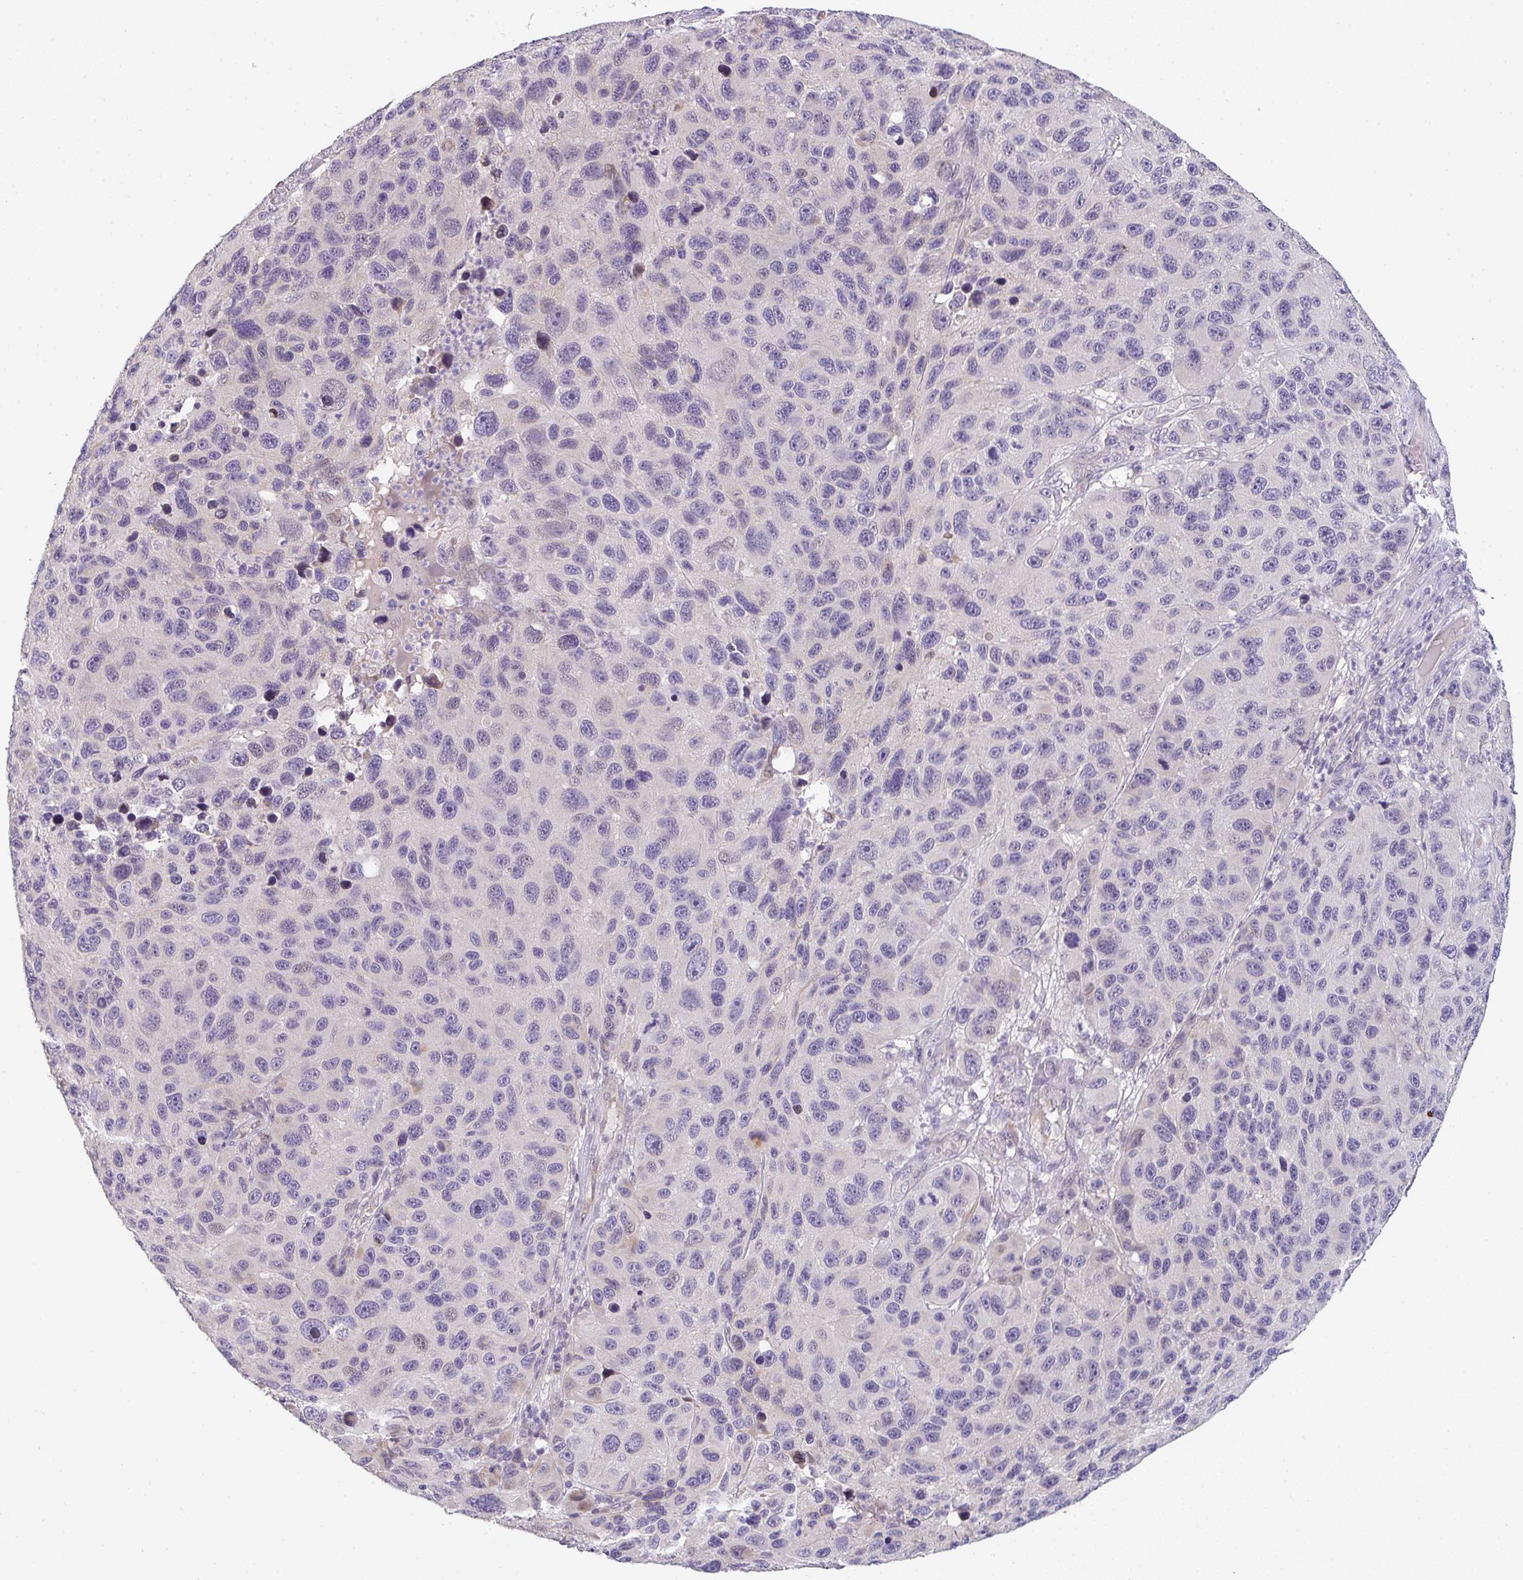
{"staining": {"intensity": "negative", "quantity": "none", "location": "none"}, "tissue": "melanoma", "cell_type": "Tumor cells", "image_type": "cancer", "snomed": [{"axis": "morphology", "description": "Malignant melanoma, NOS"}, {"axis": "topography", "description": "Skin"}], "caption": "Tumor cells show no significant protein staining in melanoma. The staining is performed using DAB brown chromogen with nuclei counter-stained in using hematoxylin.", "gene": "TNFRSF10A", "patient": {"sex": "male", "age": 53}}